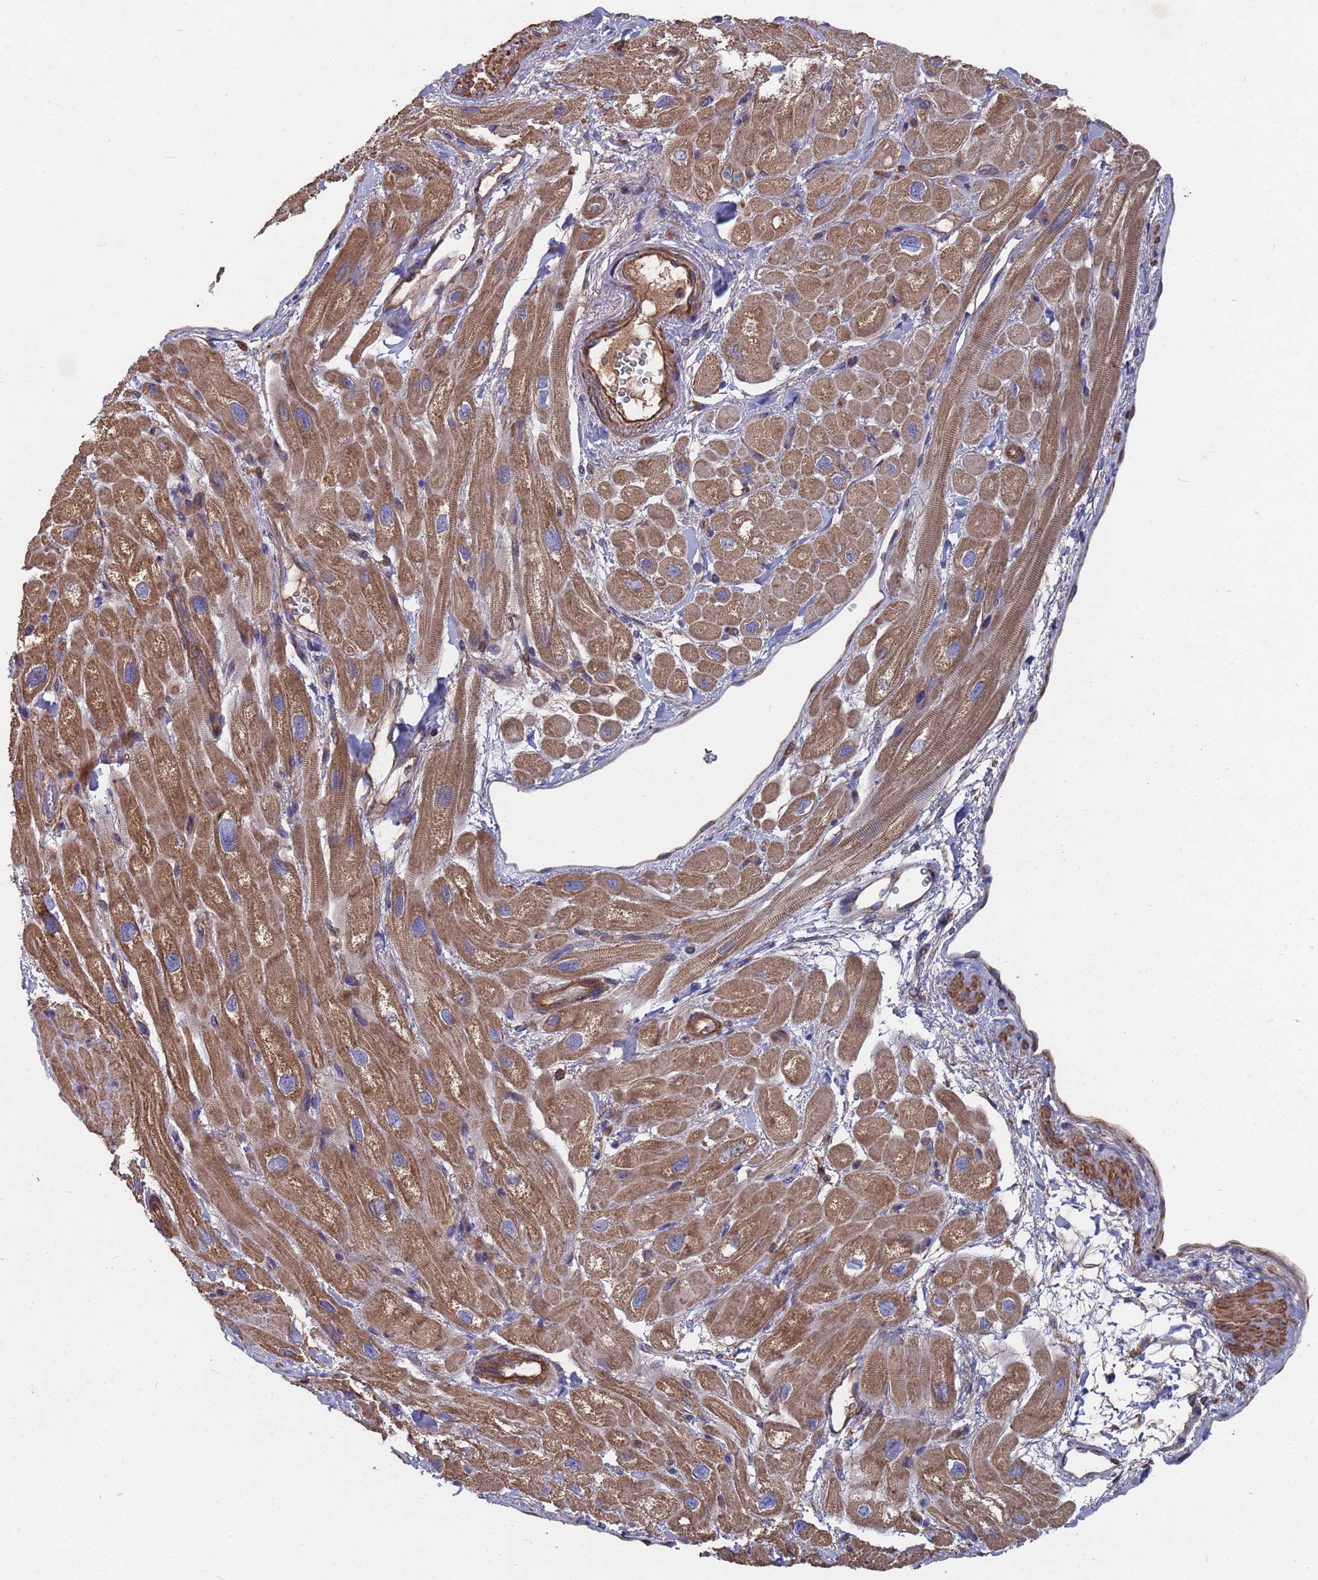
{"staining": {"intensity": "moderate", "quantity": ">75%", "location": "cytoplasmic/membranous"}, "tissue": "heart muscle", "cell_type": "Cardiomyocytes", "image_type": "normal", "snomed": [{"axis": "morphology", "description": "Normal tissue, NOS"}, {"axis": "topography", "description": "Heart"}], "caption": "Heart muscle stained with DAB immunohistochemistry displays medium levels of moderate cytoplasmic/membranous expression in approximately >75% of cardiomyocytes. (Stains: DAB (3,3'-diaminobenzidine) in brown, nuclei in blue, Microscopy: brightfield microscopy at high magnification).", "gene": "PYCR1", "patient": {"sex": "male", "age": 65}}